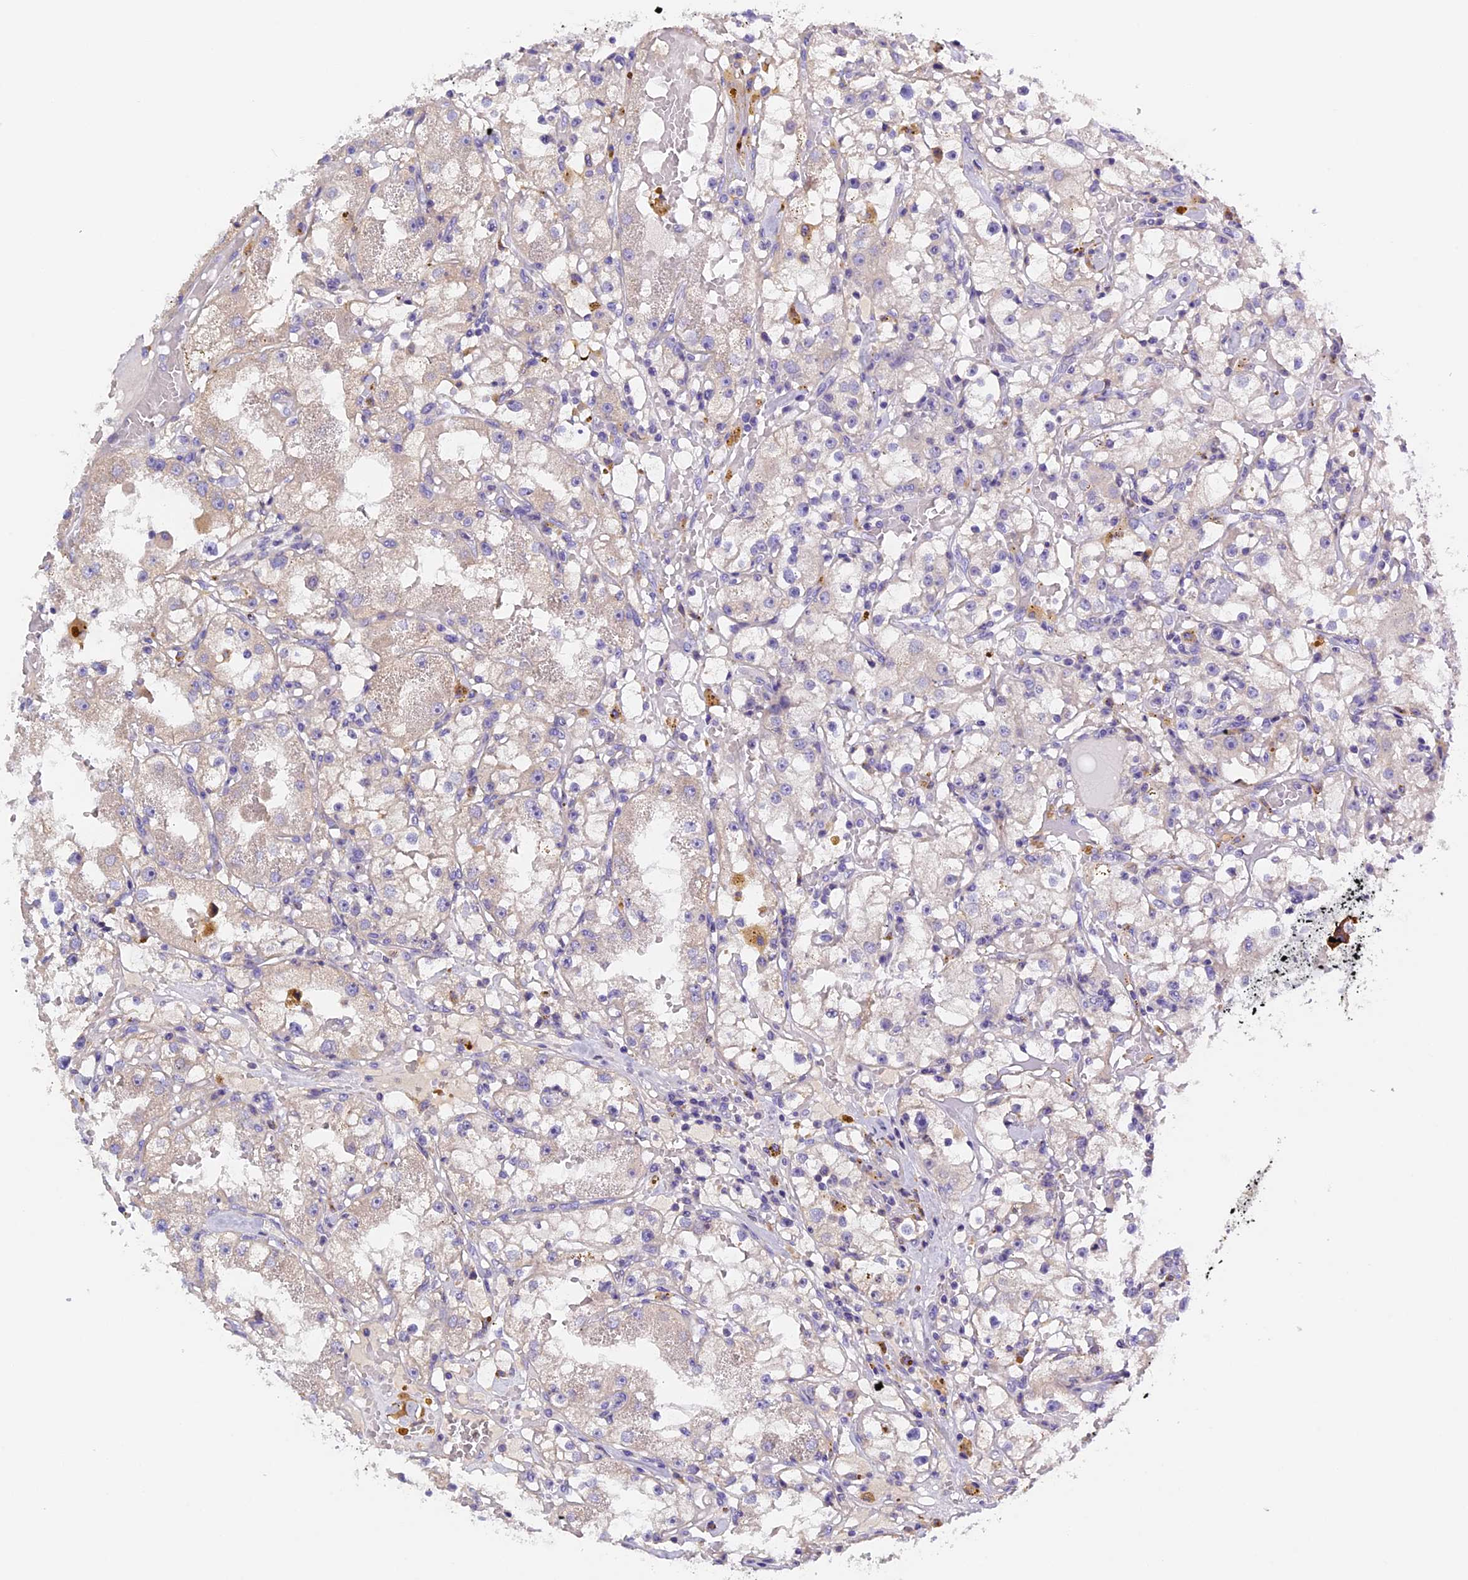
{"staining": {"intensity": "negative", "quantity": "none", "location": "none"}, "tissue": "renal cancer", "cell_type": "Tumor cells", "image_type": "cancer", "snomed": [{"axis": "morphology", "description": "Adenocarcinoma, NOS"}, {"axis": "topography", "description": "Kidney"}], "caption": "Human renal cancer (adenocarcinoma) stained for a protein using immunohistochemistry exhibits no positivity in tumor cells.", "gene": "RTTN", "patient": {"sex": "male", "age": 56}}